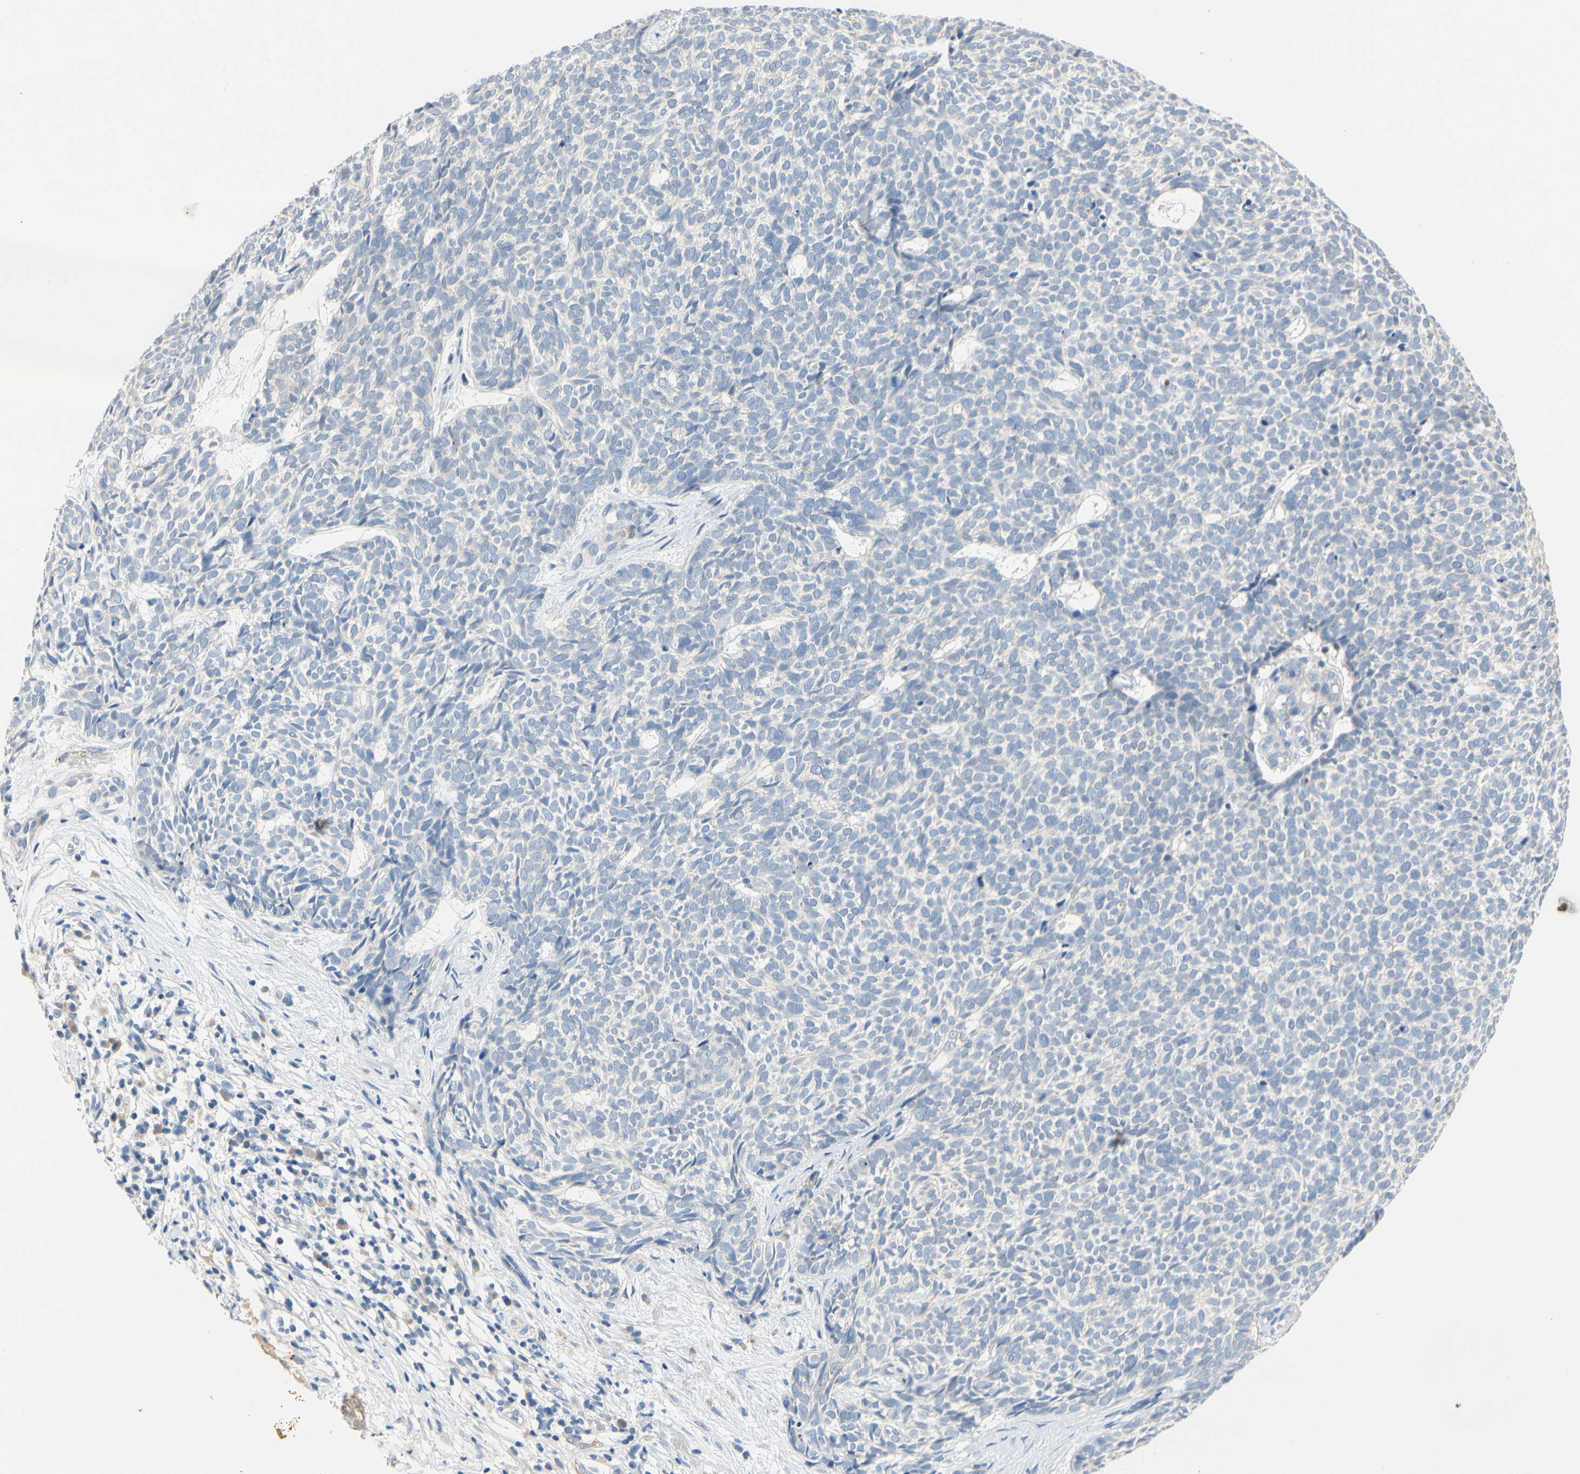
{"staining": {"intensity": "negative", "quantity": "none", "location": "none"}, "tissue": "skin cancer", "cell_type": "Tumor cells", "image_type": "cancer", "snomed": [{"axis": "morphology", "description": "Basal cell carcinoma"}, {"axis": "topography", "description": "Skin"}], "caption": "This histopathology image is of skin cancer stained with immunohistochemistry (IHC) to label a protein in brown with the nuclei are counter-stained blue. There is no positivity in tumor cells.", "gene": "CCM2L", "patient": {"sex": "female", "age": 84}}